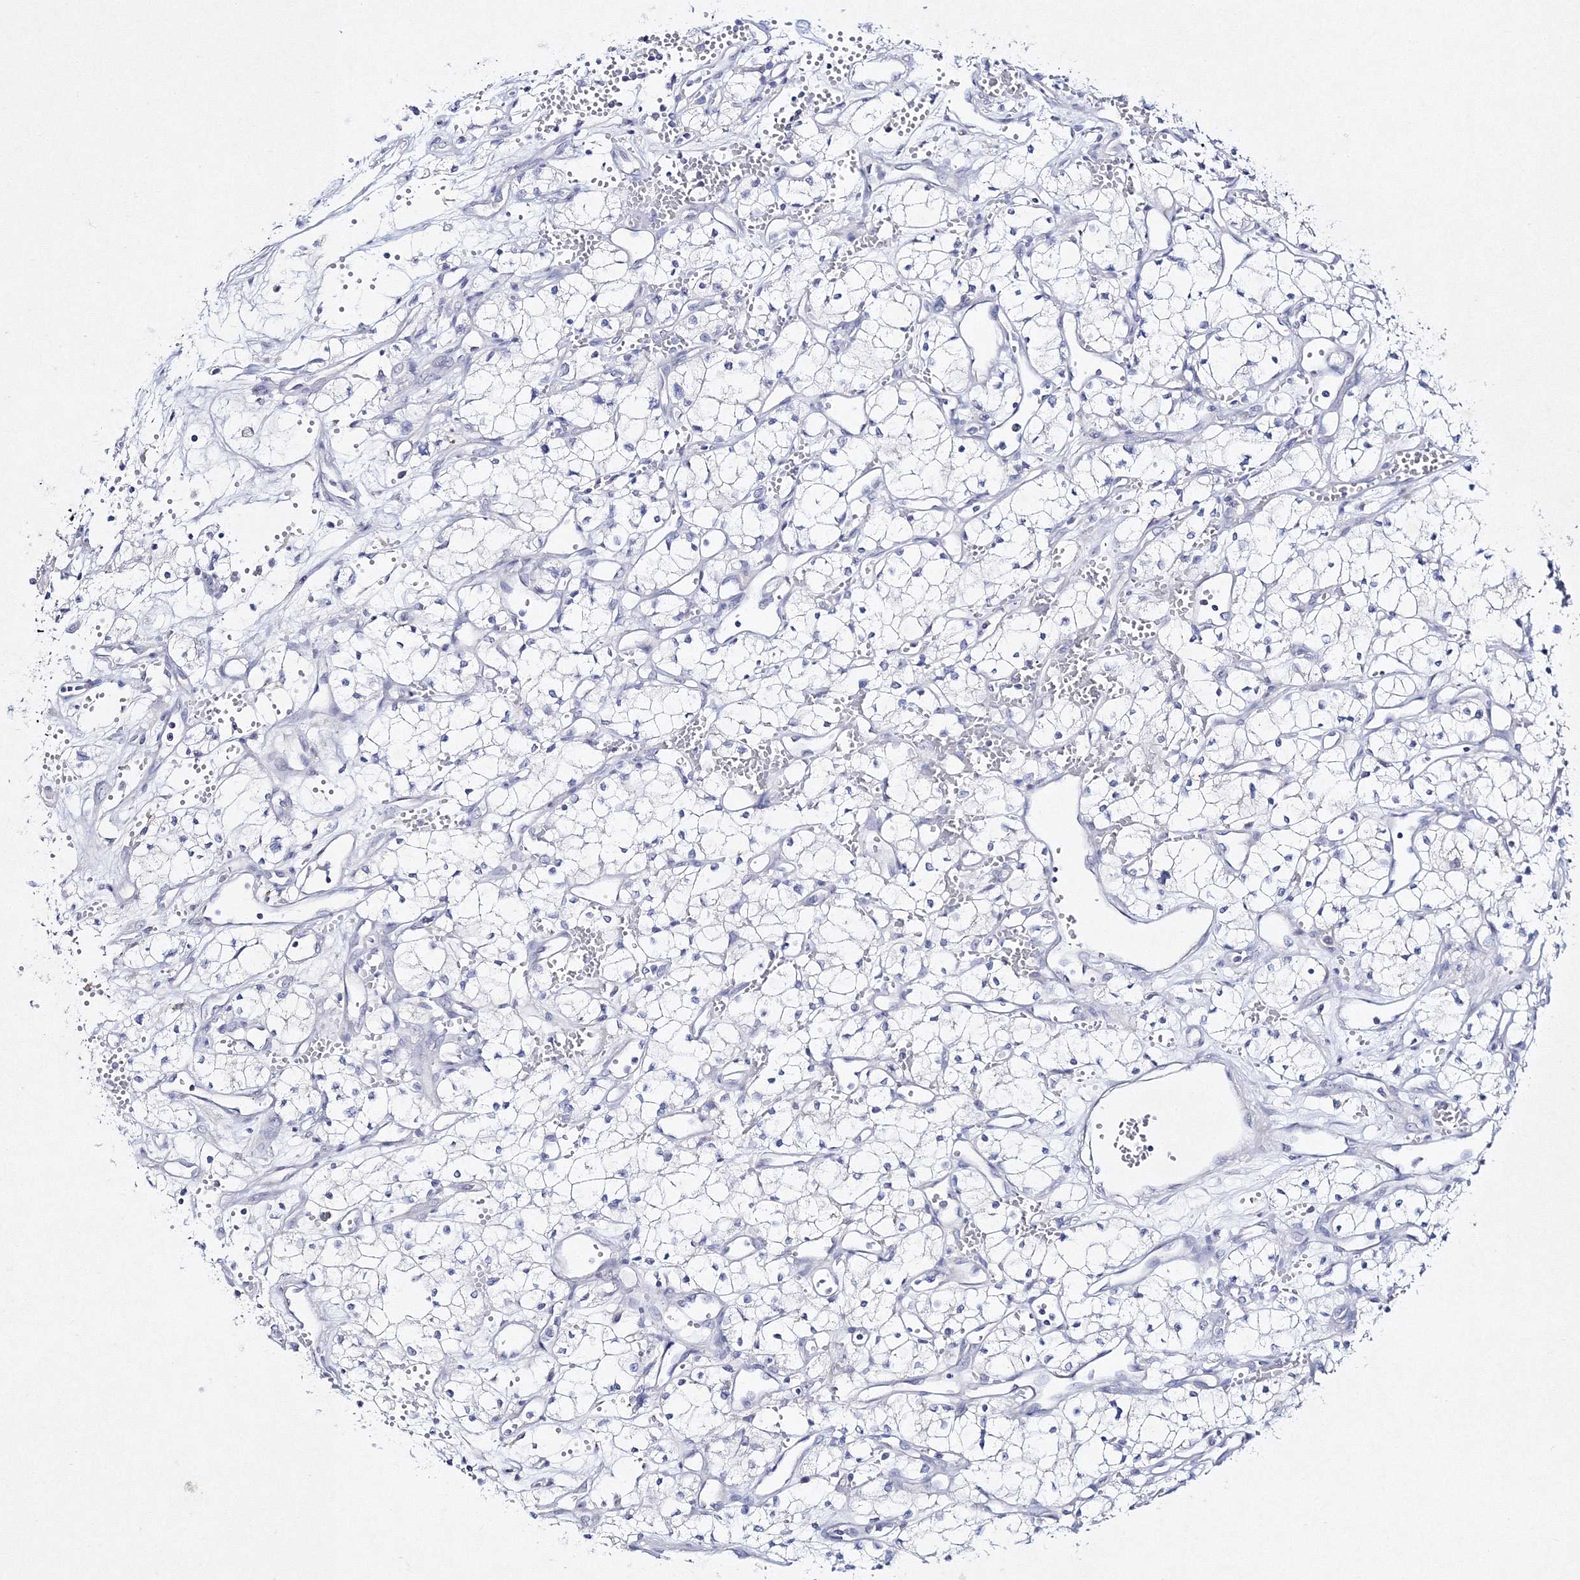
{"staining": {"intensity": "negative", "quantity": "none", "location": "none"}, "tissue": "renal cancer", "cell_type": "Tumor cells", "image_type": "cancer", "snomed": [{"axis": "morphology", "description": "Adenocarcinoma, NOS"}, {"axis": "topography", "description": "Kidney"}], "caption": "Adenocarcinoma (renal) stained for a protein using IHC shows no positivity tumor cells.", "gene": "NEU4", "patient": {"sex": "male", "age": 59}}